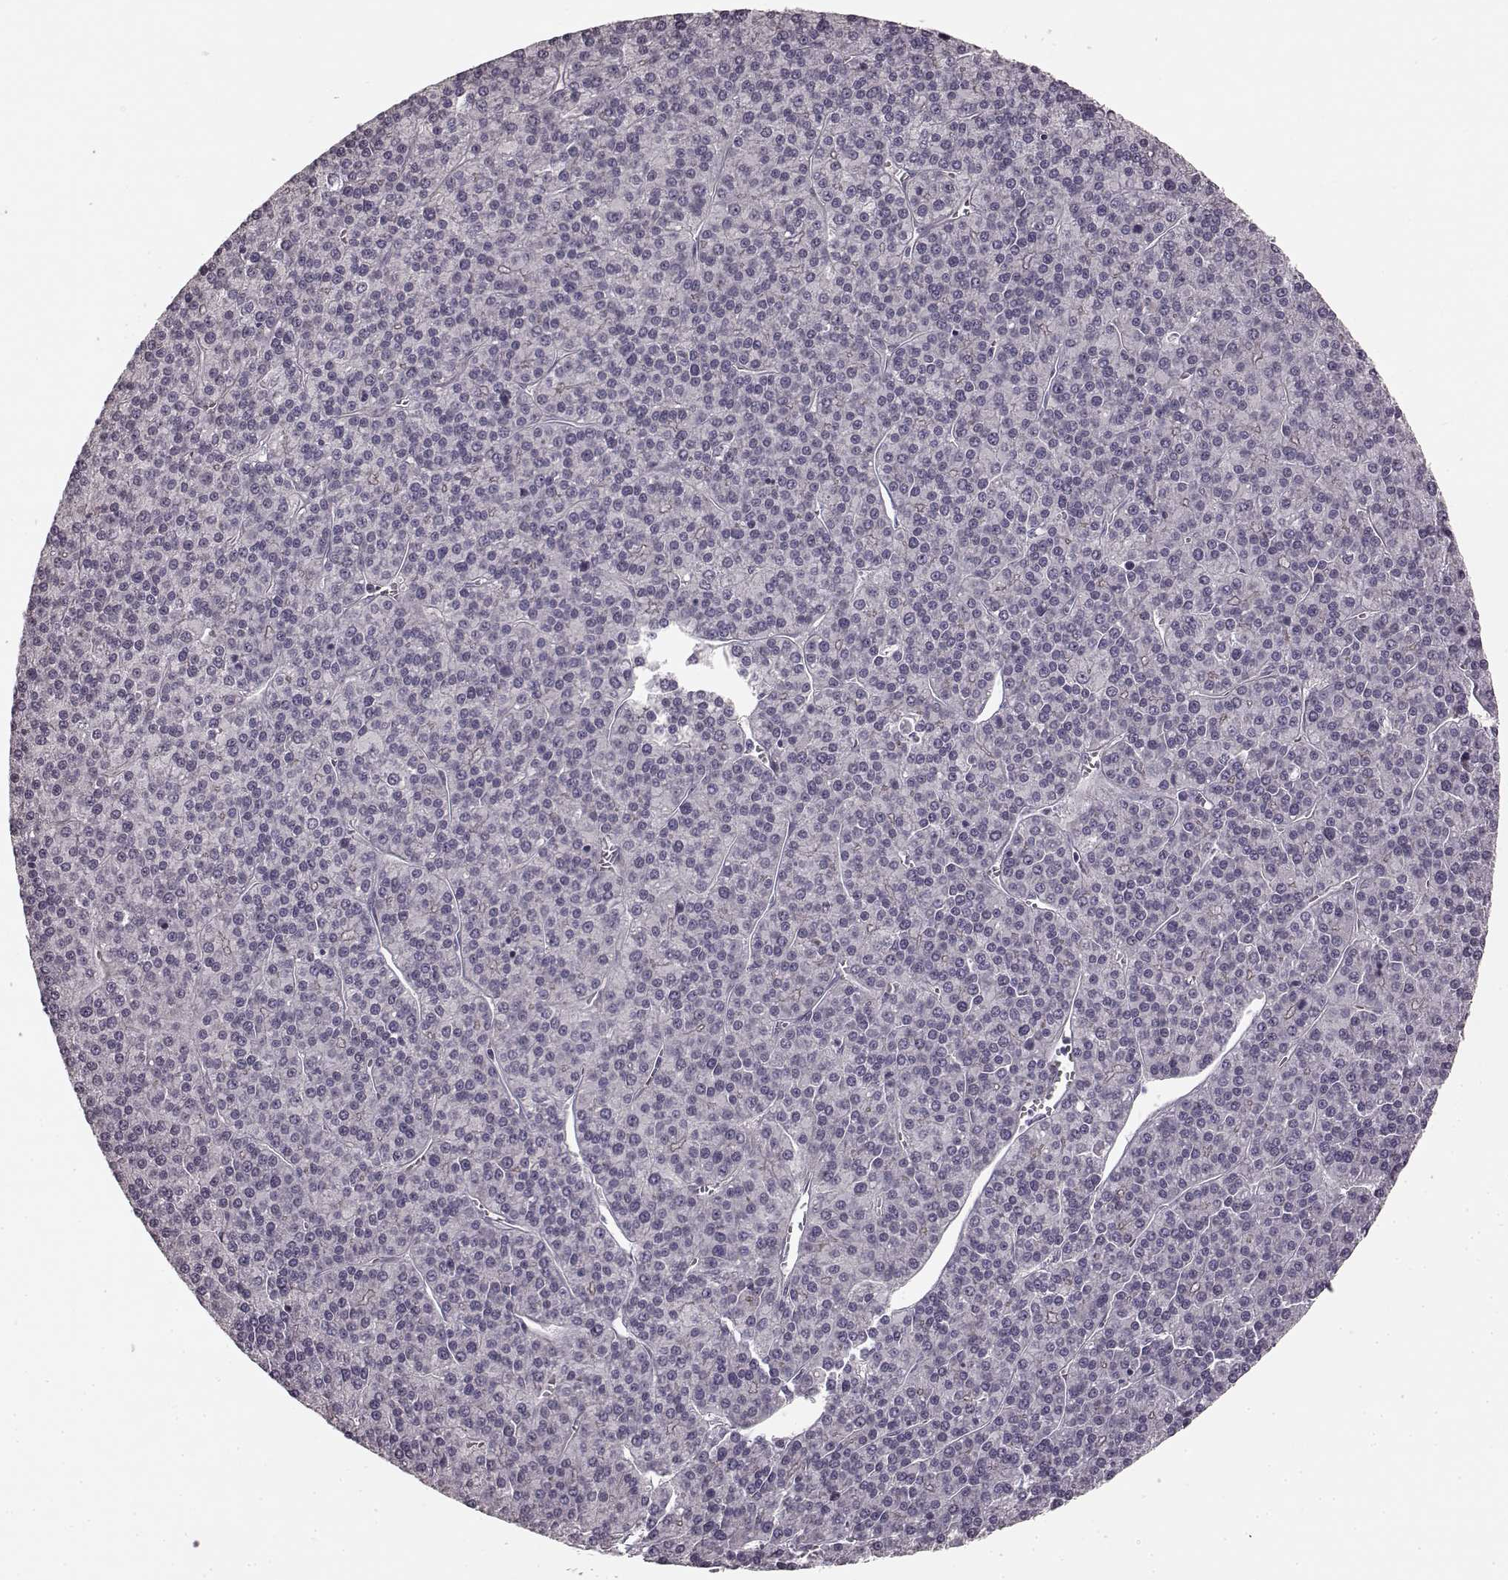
{"staining": {"intensity": "negative", "quantity": "none", "location": "none"}, "tissue": "liver cancer", "cell_type": "Tumor cells", "image_type": "cancer", "snomed": [{"axis": "morphology", "description": "Carcinoma, Hepatocellular, NOS"}, {"axis": "topography", "description": "Liver"}], "caption": "Immunohistochemical staining of human liver hepatocellular carcinoma exhibits no significant positivity in tumor cells.", "gene": "PRKCE", "patient": {"sex": "female", "age": 58}}